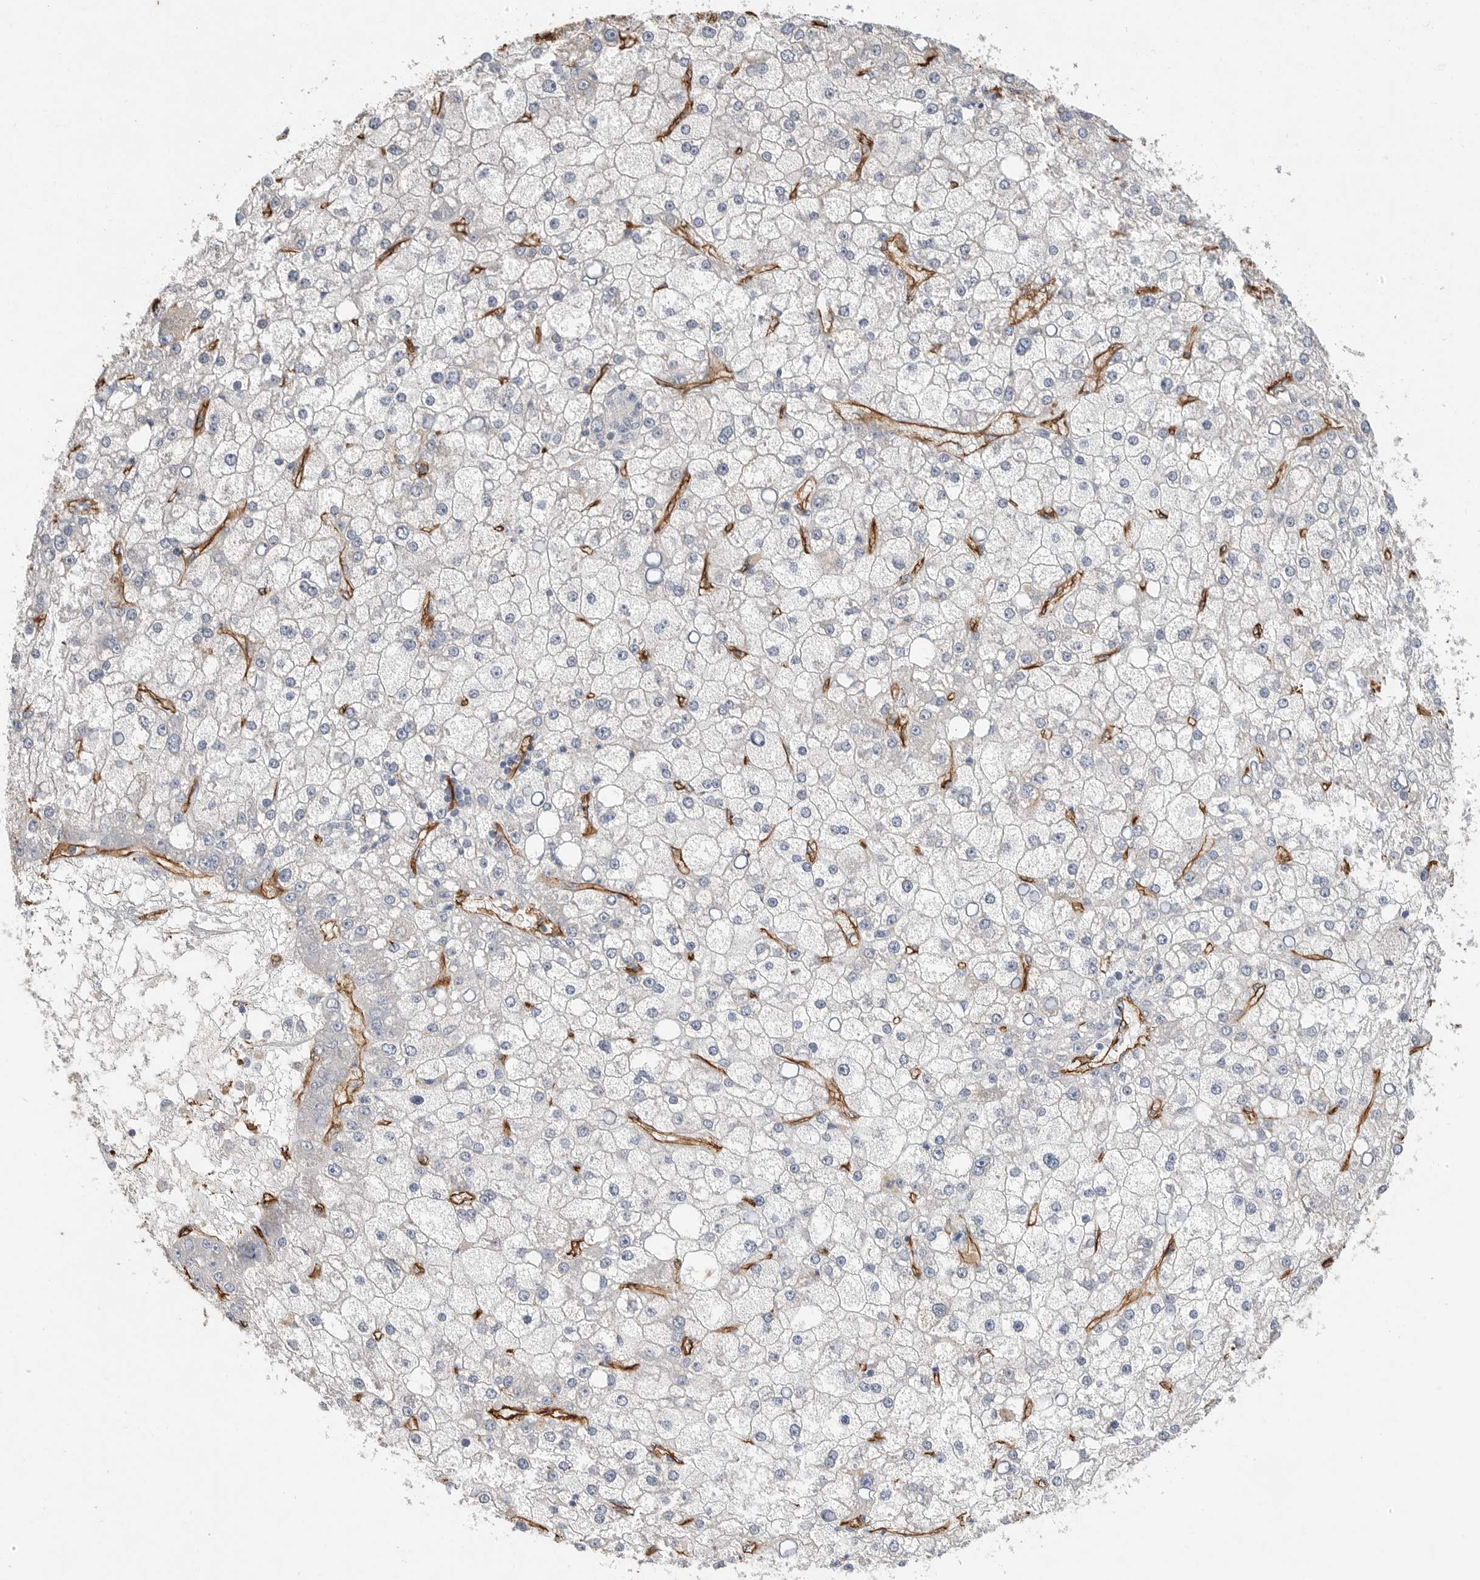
{"staining": {"intensity": "negative", "quantity": "none", "location": "none"}, "tissue": "liver cancer", "cell_type": "Tumor cells", "image_type": "cancer", "snomed": [{"axis": "morphology", "description": "Carcinoma, Hepatocellular, NOS"}, {"axis": "topography", "description": "Liver"}], "caption": "Immunohistochemistry (IHC) of liver cancer (hepatocellular carcinoma) shows no positivity in tumor cells.", "gene": "JMJD4", "patient": {"sex": "male", "age": 67}}